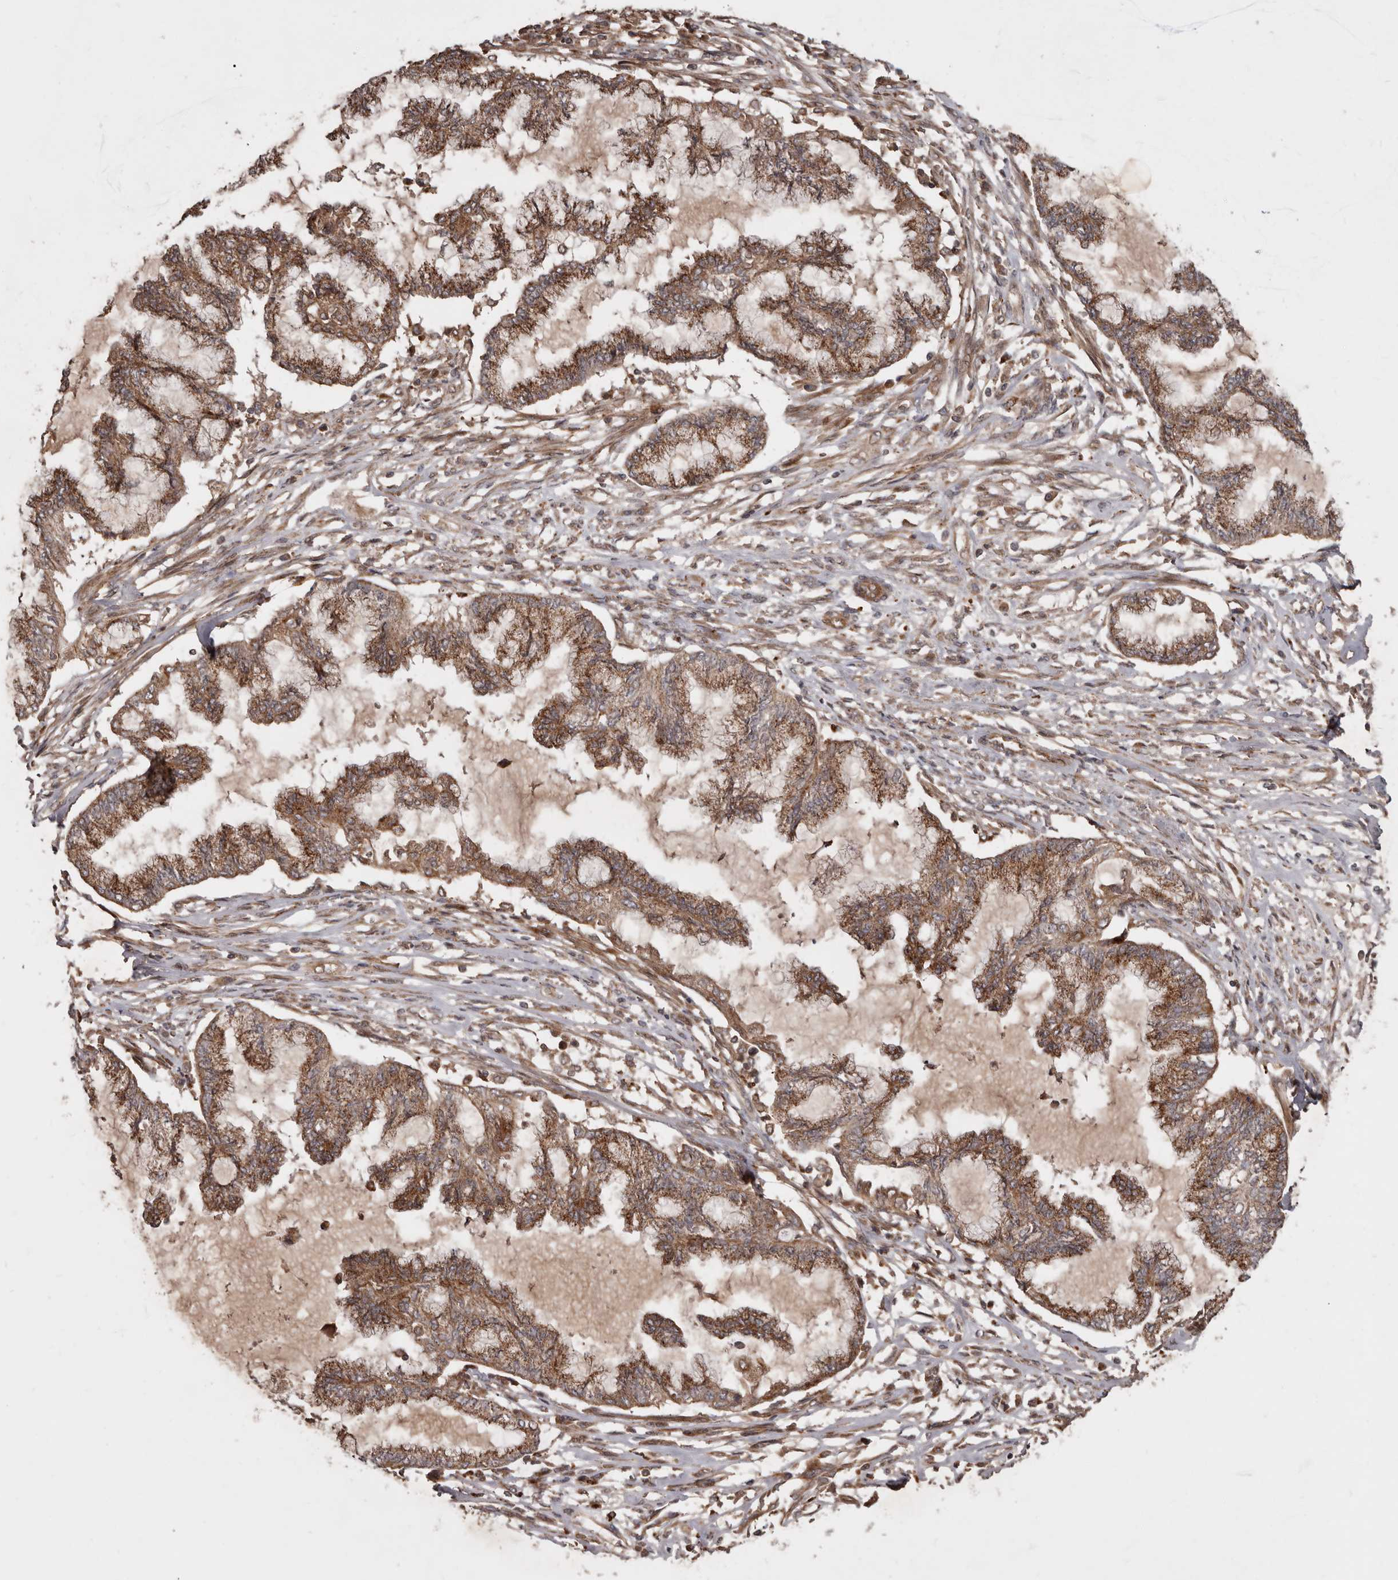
{"staining": {"intensity": "moderate", "quantity": ">75%", "location": "cytoplasmic/membranous"}, "tissue": "endometrial cancer", "cell_type": "Tumor cells", "image_type": "cancer", "snomed": [{"axis": "morphology", "description": "Adenocarcinoma, NOS"}, {"axis": "topography", "description": "Endometrium"}], "caption": "IHC (DAB (3,3'-diaminobenzidine)) staining of human endometrial cancer (adenocarcinoma) displays moderate cytoplasmic/membranous protein expression in about >75% of tumor cells. IHC stains the protein of interest in brown and the nuclei are stained blue.", "gene": "STK36", "patient": {"sex": "female", "age": 86}}